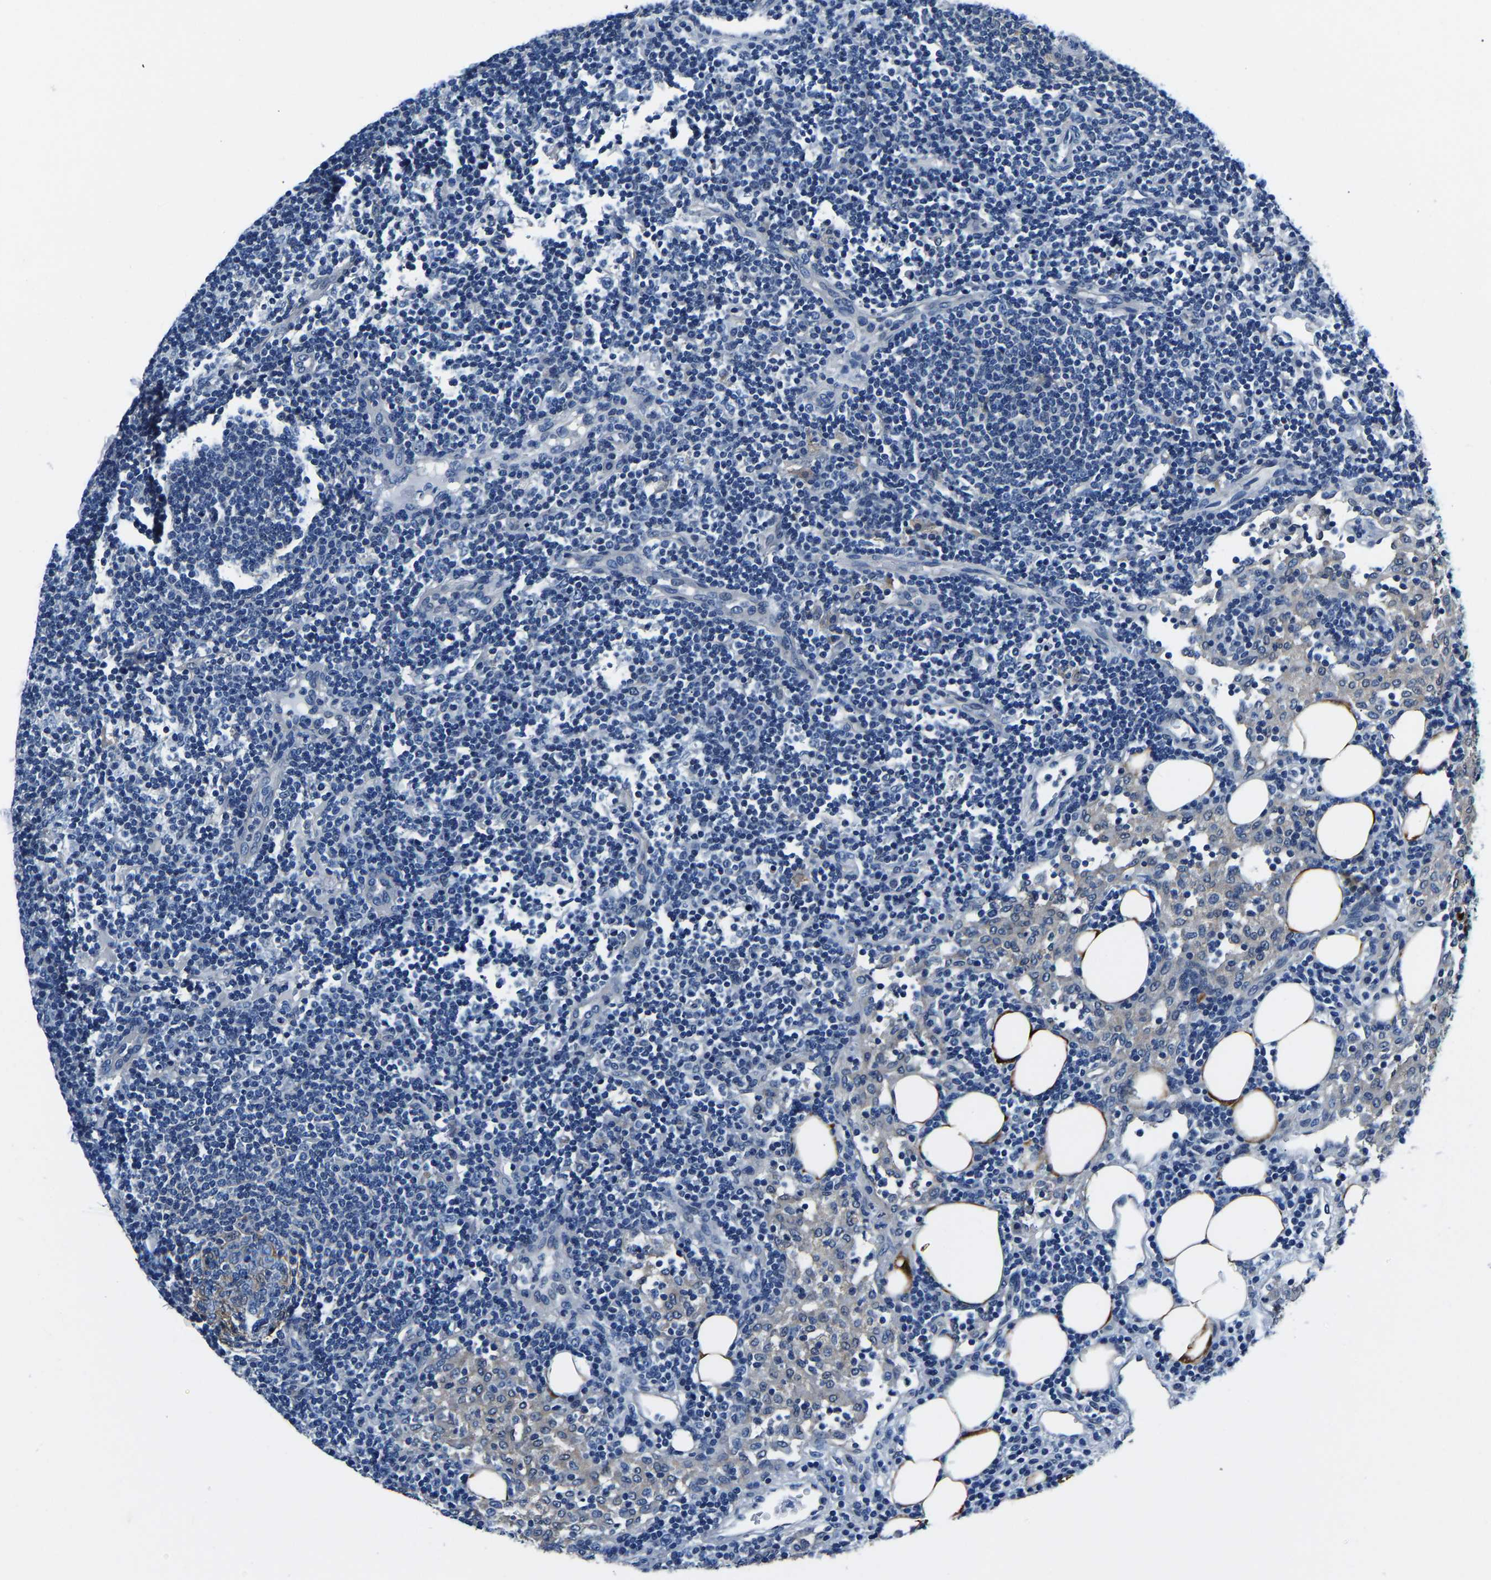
{"staining": {"intensity": "negative", "quantity": "none", "location": "none"}, "tissue": "lymph node", "cell_type": "Germinal center cells", "image_type": "normal", "snomed": [{"axis": "morphology", "description": "Normal tissue, NOS"}, {"axis": "morphology", "description": "Carcinoid, malignant, NOS"}, {"axis": "topography", "description": "Lymph node"}], "caption": "High magnification brightfield microscopy of benign lymph node stained with DAB (brown) and counterstained with hematoxylin (blue): germinal center cells show no significant expression.", "gene": "ACO1", "patient": {"sex": "male", "age": 47}}